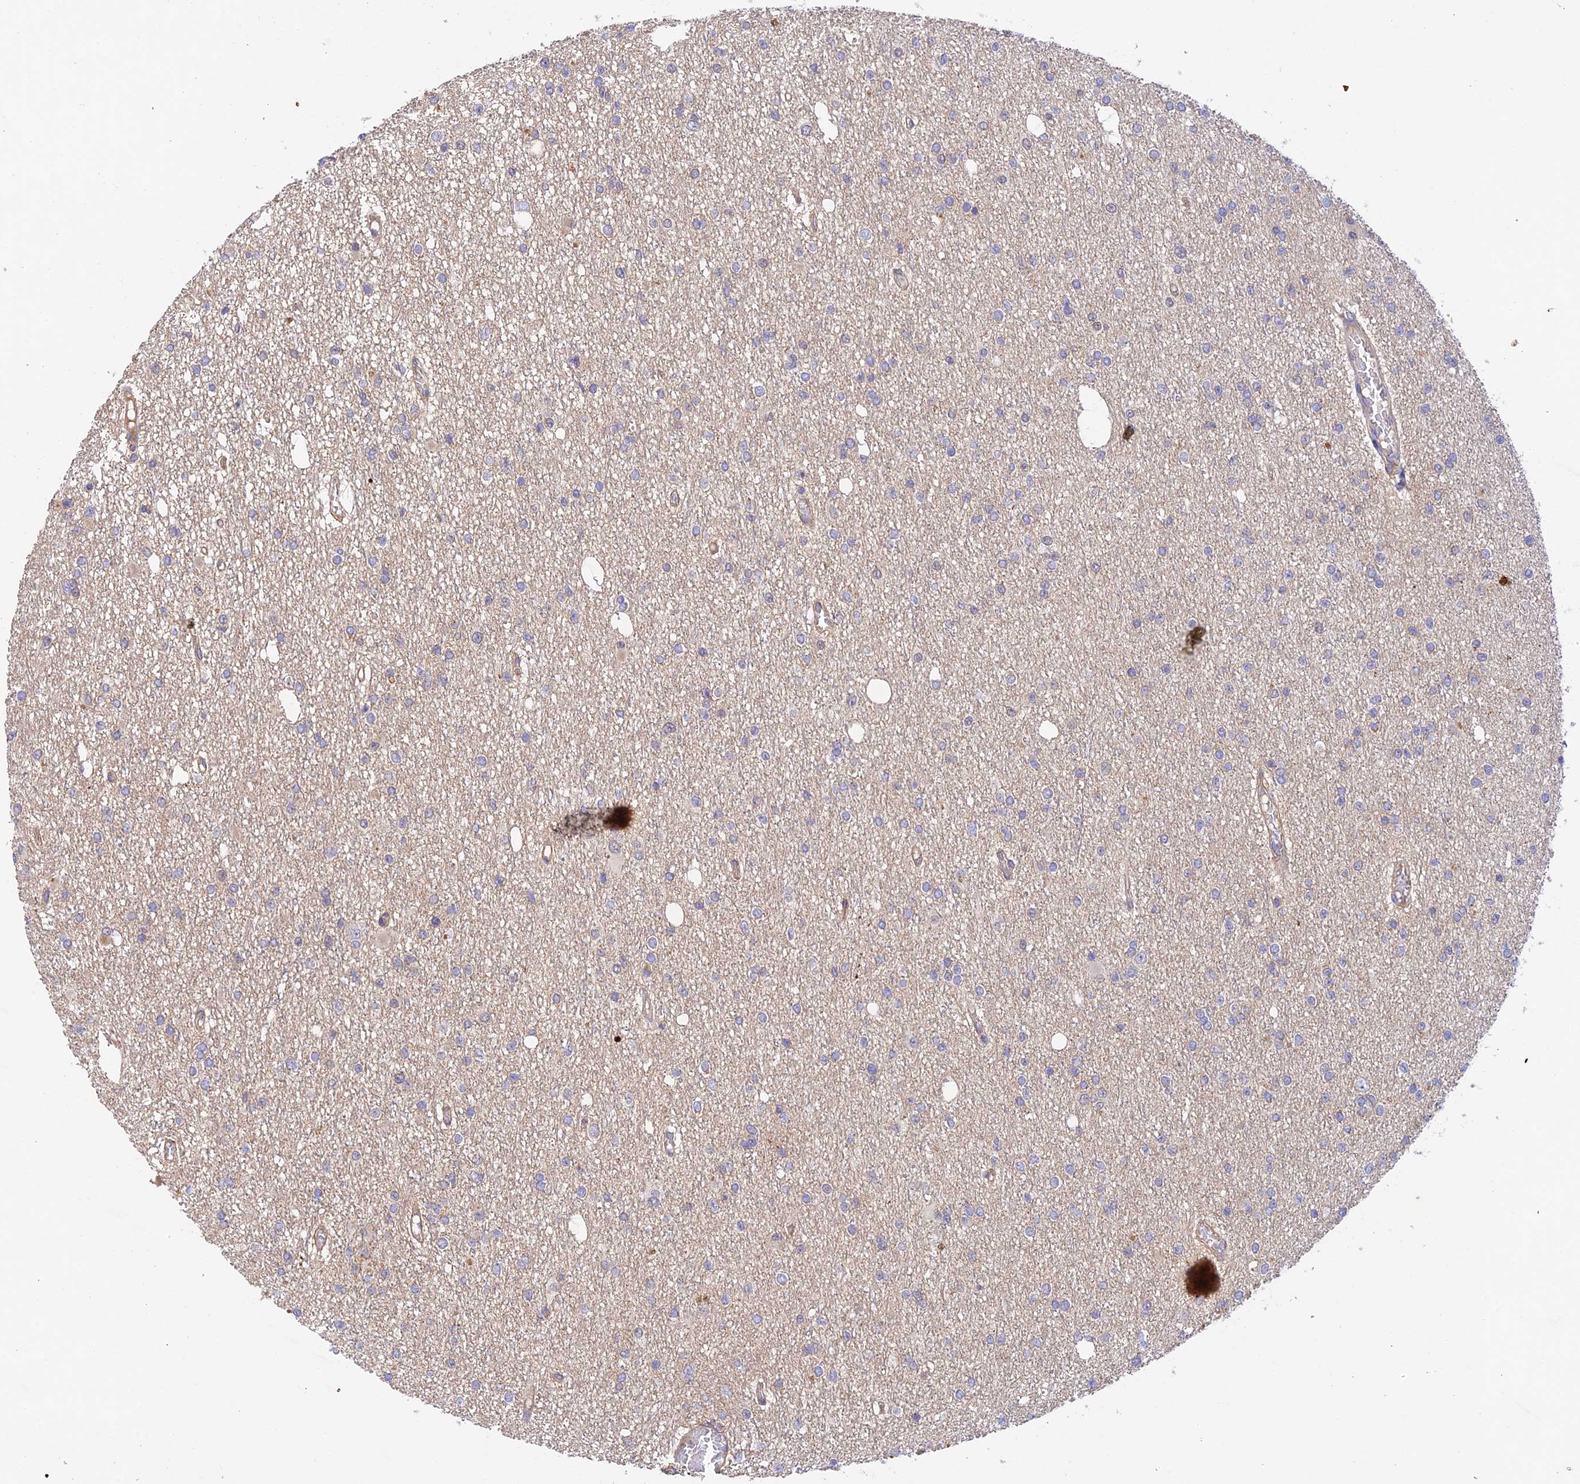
{"staining": {"intensity": "negative", "quantity": "none", "location": "none"}, "tissue": "glioma", "cell_type": "Tumor cells", "image_type": "cancer", "snomed": [{"axis": "morphology", "description": "Glioma, malignant, Low grade"}, {"axis": "topography", "description": "Brain"}], "caption": "High power microscopy image of an immunohistochemistry histopathology image of malignant low-grade glioma, revealing no significant expression in tumor cells. (Stains: DAB immunohistochemistry (IHC) with hematoxylin counter stain, Microscopy: brightfield microscopy at high magnification).", "gene": "MYO9A", "patient": {"sex": "female", "age": 22}}